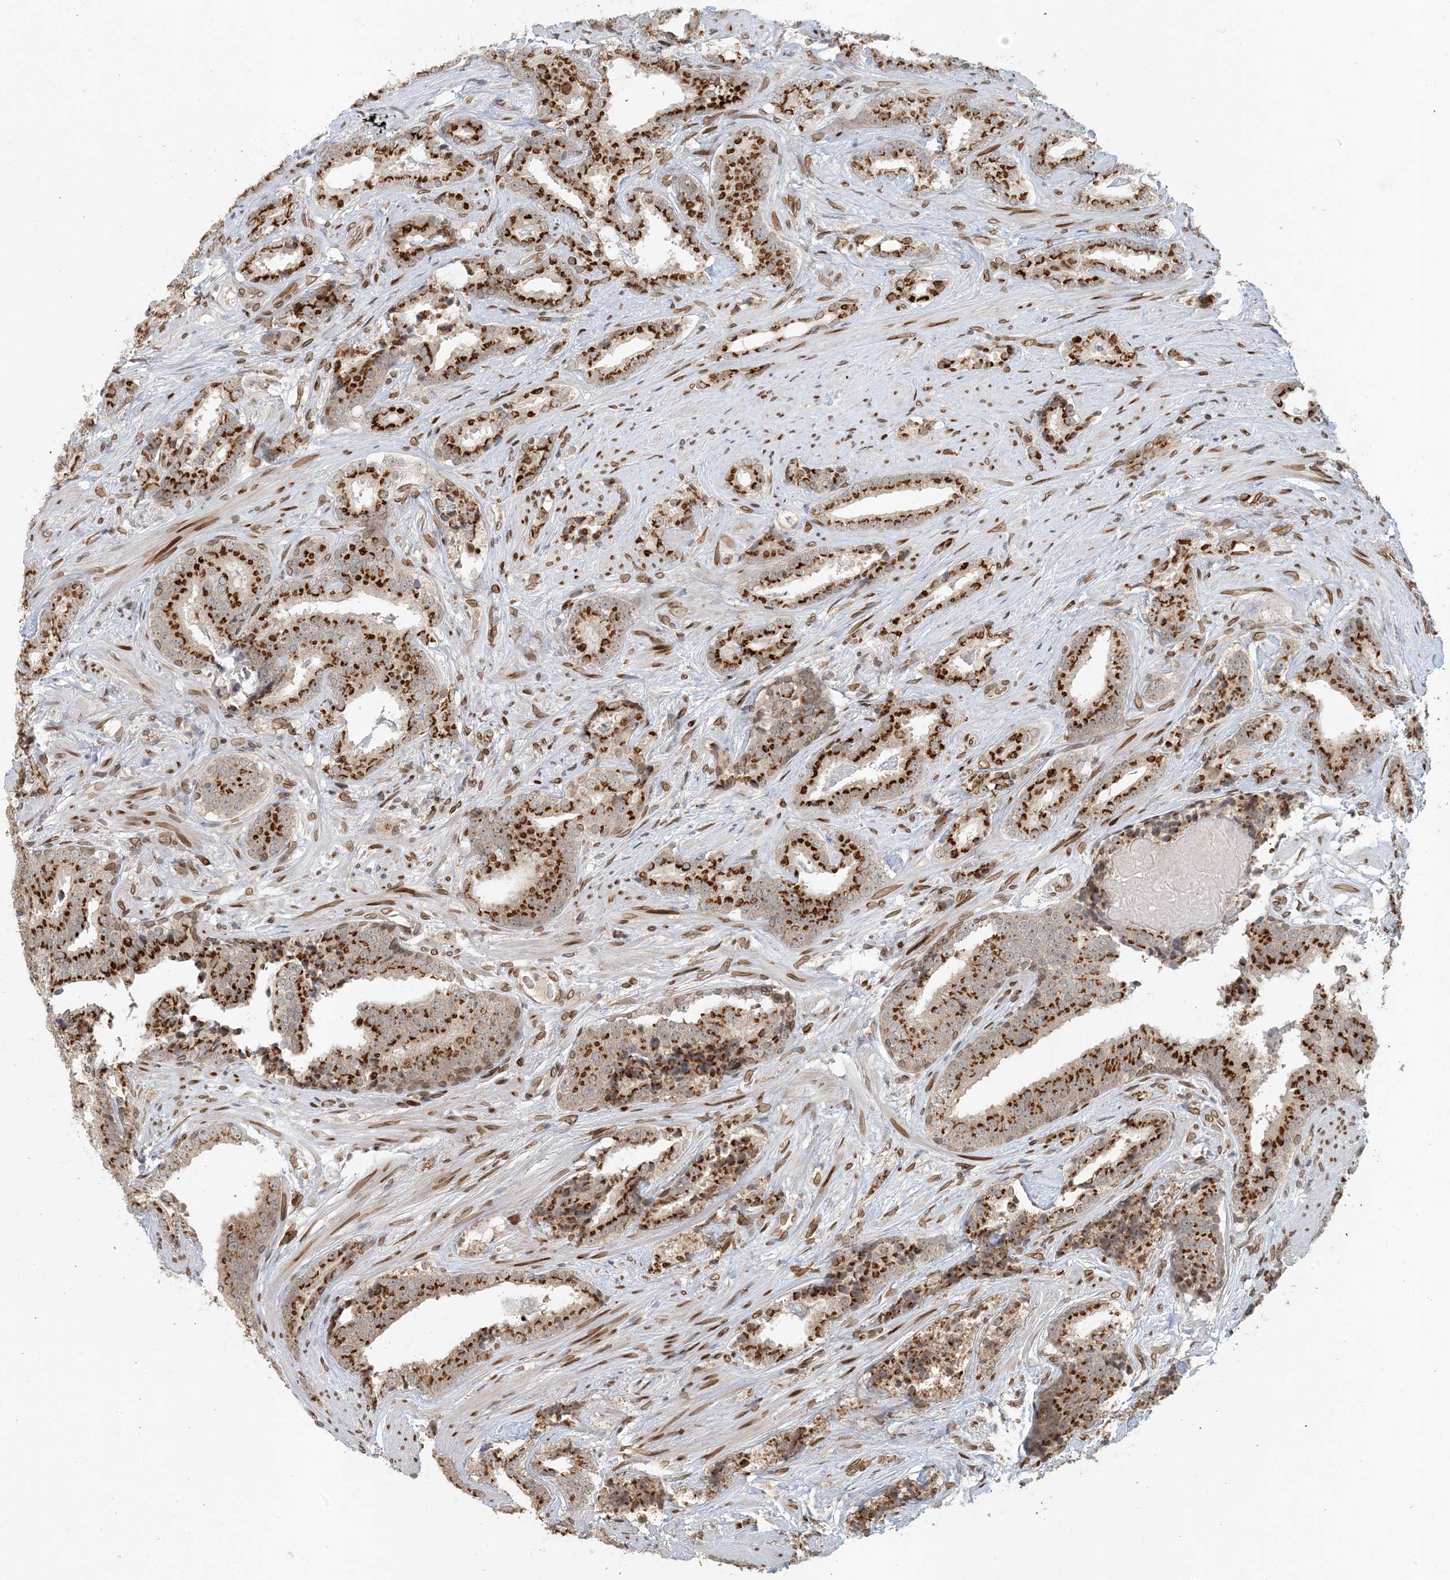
{"staining": {"intensity": "strong", "quantity": ">75%", "location": "cytoplasmic/membranous"}, "tissue": "prostate cancer", "cell_type": "Tumor cells", "image_type": "cancer", "snomed": [{"axis": "morphology", "description": "Adenocarcinoma, Low grade"}, {"axis": "topography", "description": "Prostate"}], "caption": "A high-resolution micrograph shows immunohistochemistry staining of prostate cancer (adenocarcinoma (low-grade)), which reveals strong cytoplasmic/membranous positivity in approximately >75% of tumor cells.", "gene": "SLC35A2", "patient": {"sex": "male", "age": 67}}